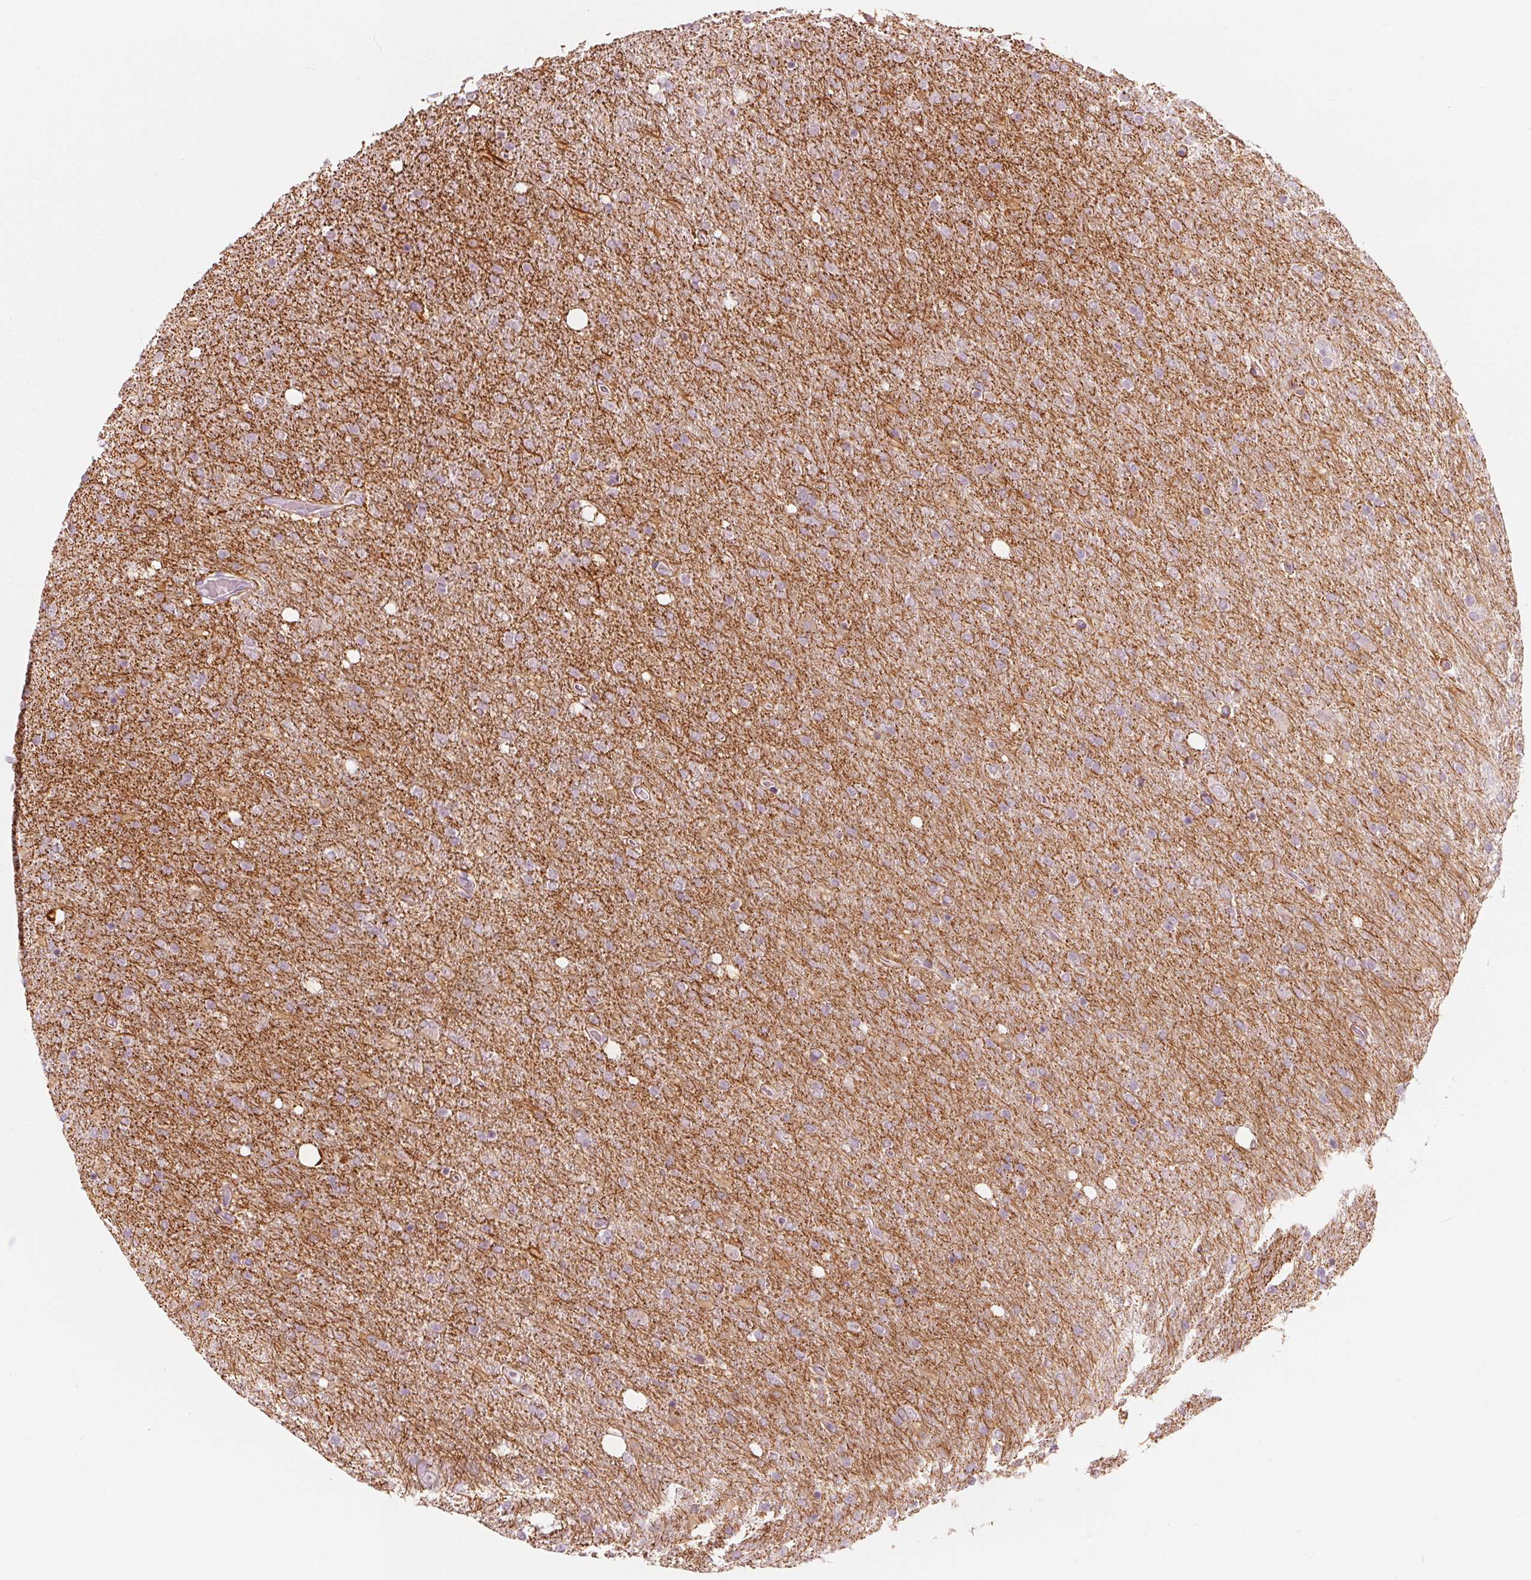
{"staining": {"intensity": "moderate", "quantity": "<25%", "location": "cytoplasmic/membranous"}, "tissue": "glioma", "cell_type": "Tumor cells", "image_type": "cancer", "snomed": [{"axis": "morphology", "description": "Glioma, malignant, High grade"}, {"axis": "topography", "description": "Cerebral cortex"}], "caption": "Glioma stained for a protein reveals moderate cytoplasmic/membranous positivity in tumor cells.", "gene": "BRSK1", "patient": {"sex": "male", "age": 70}}